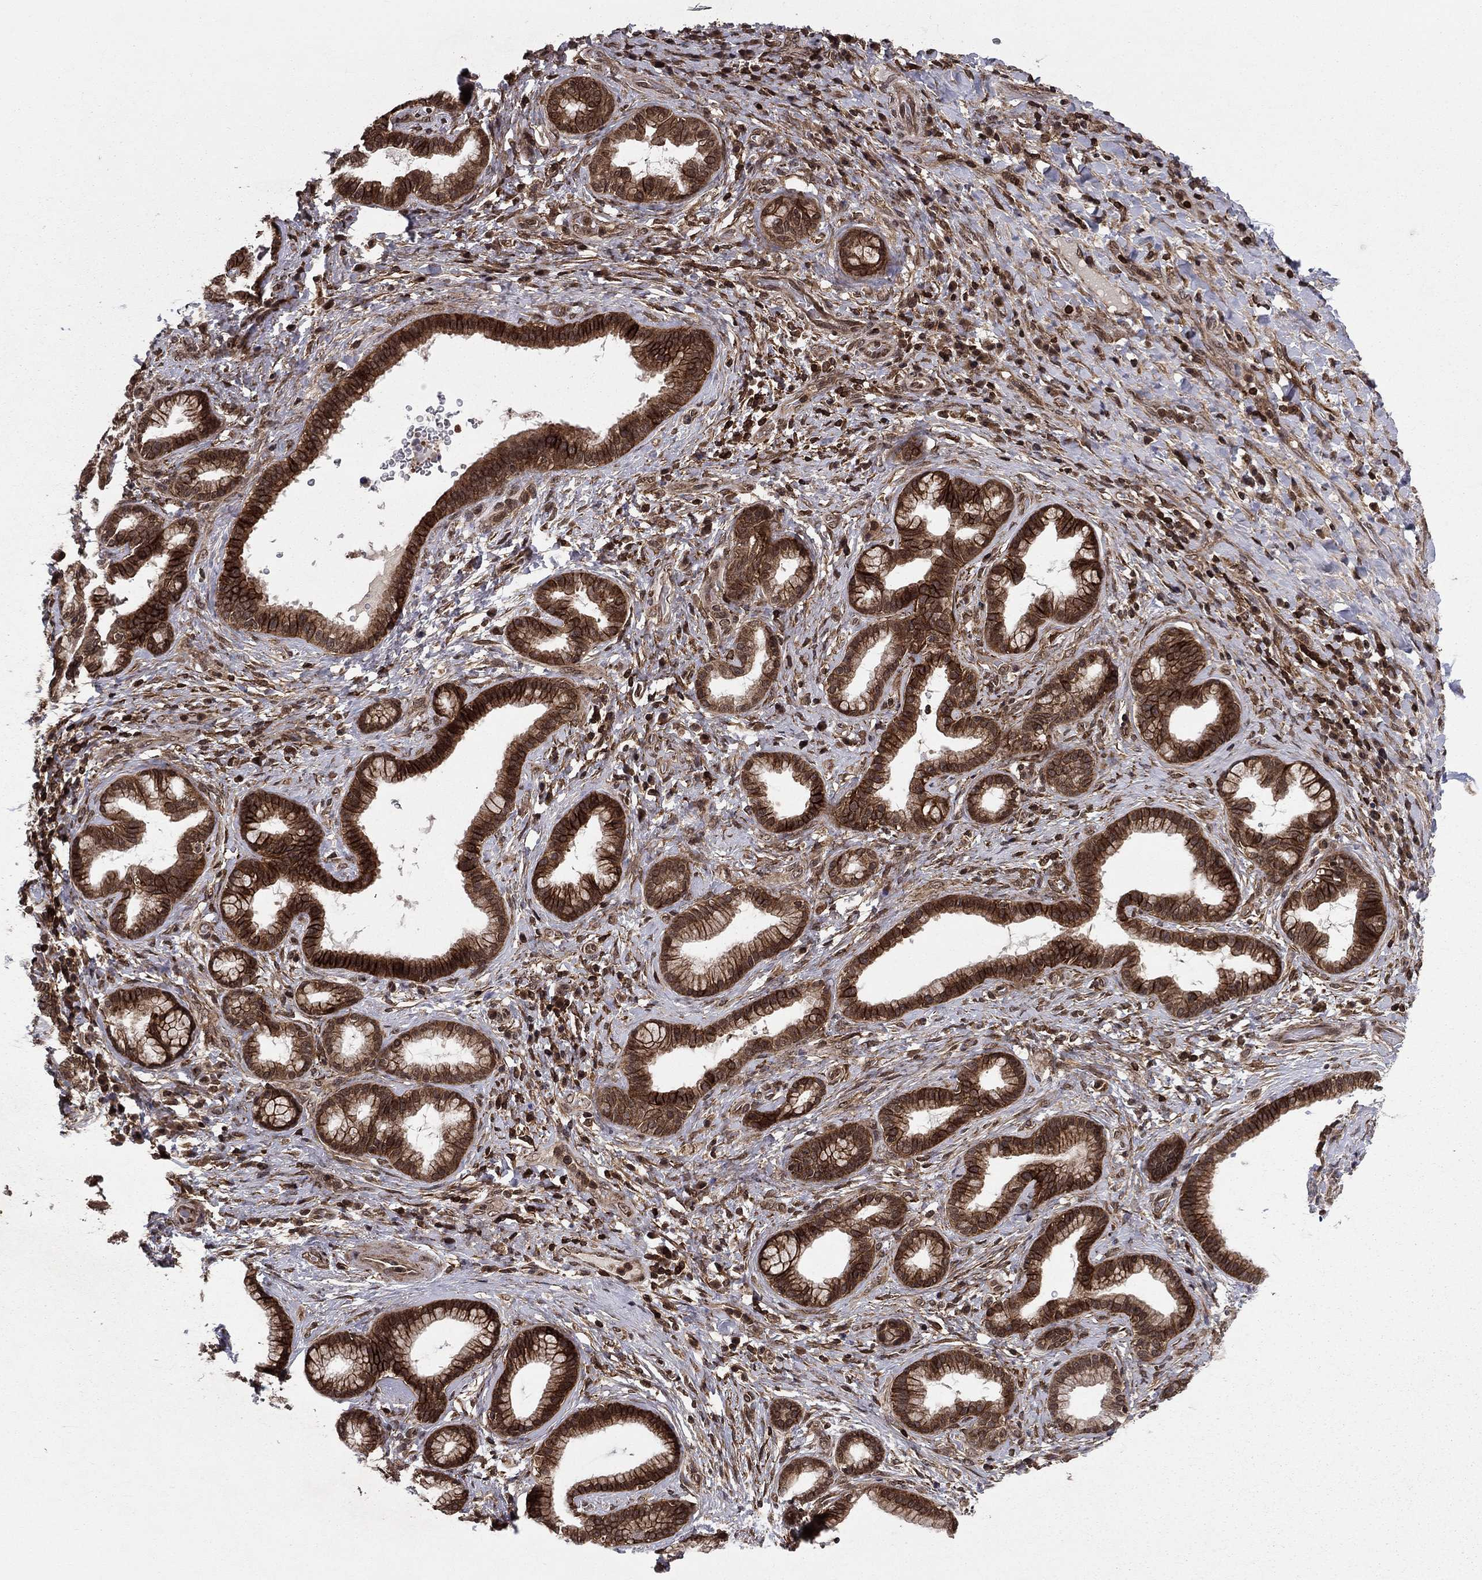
{"staining": {"intensity": "strong", "quantity": ">75%", "location": "cytoplasmic/membranous"}, "tissue": "liver cancer", "cell_type": "Tumor cells", "image_type": "cancer", "snomed": [{"axis": "morphology", "description": "Cholangiocarcinoma"}, {"axis": "topography", "description": "Liver"}], "caption": "Liver cancer stained with DAB IHC reveals high levels of strong cytoplasmic/membranous staining in approximately >75% of tumor cells.", "gene": "SSX2IP", "patient": {"sex": "female", "age": 73}}